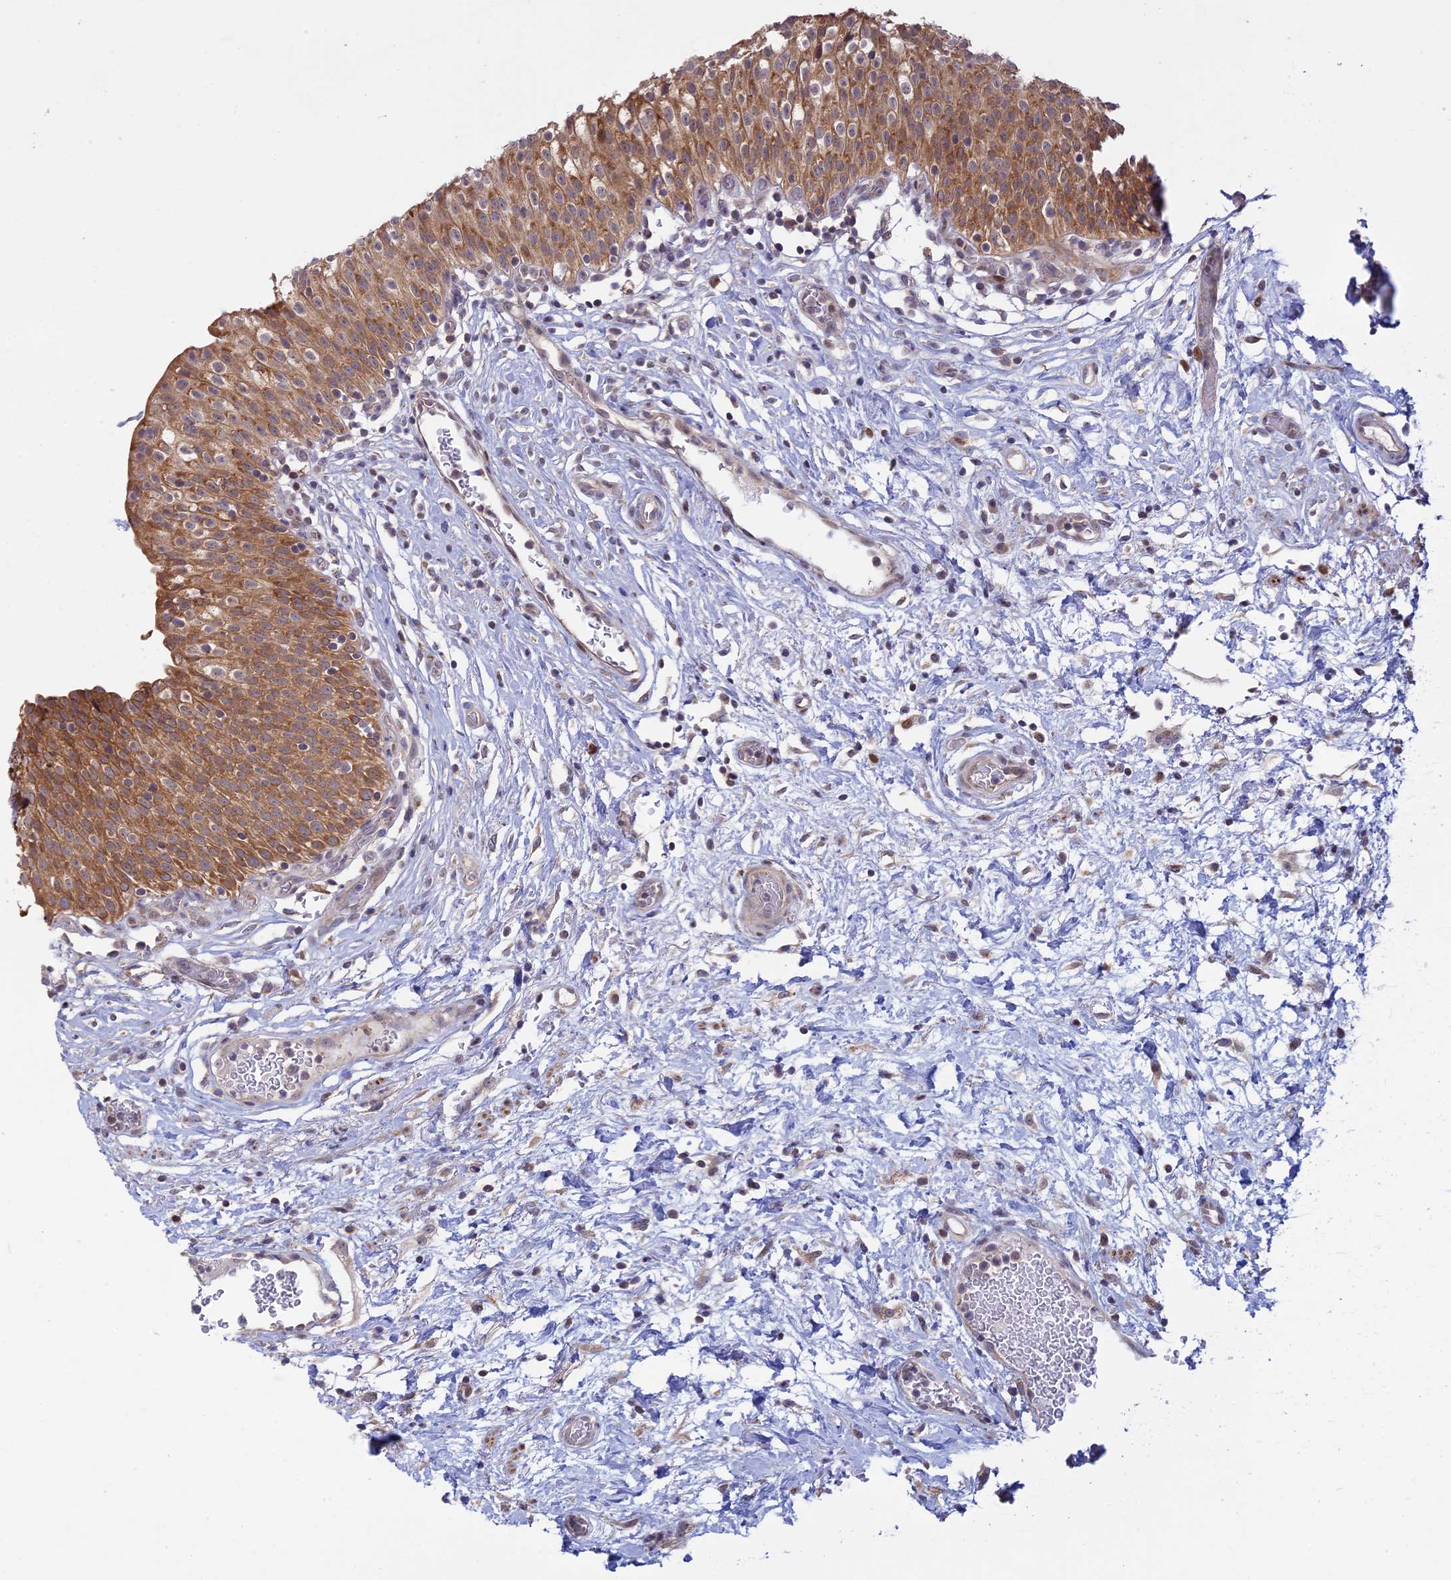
{"staining": {"intensity": "moderate", "quantity": ">75%", "location": "cytoplasmic/membranous"}, "tissue": "urinary bladder", "cell_type": "Urothelial cells", "image_type": "normal", "snomed": [{"axis": "morphology", "description": "Normal tissue, NOS"}, {"axis": "topography", "description": "Urinary bladder"}], "caption": "This is an image of IHC staining of benign urinary bladder, which shows moderate positivity in the cytoplasmic/membranous of urothelial cells.", "gene": "GSKIP", "patient": {"sex": "male", "age": 55}}